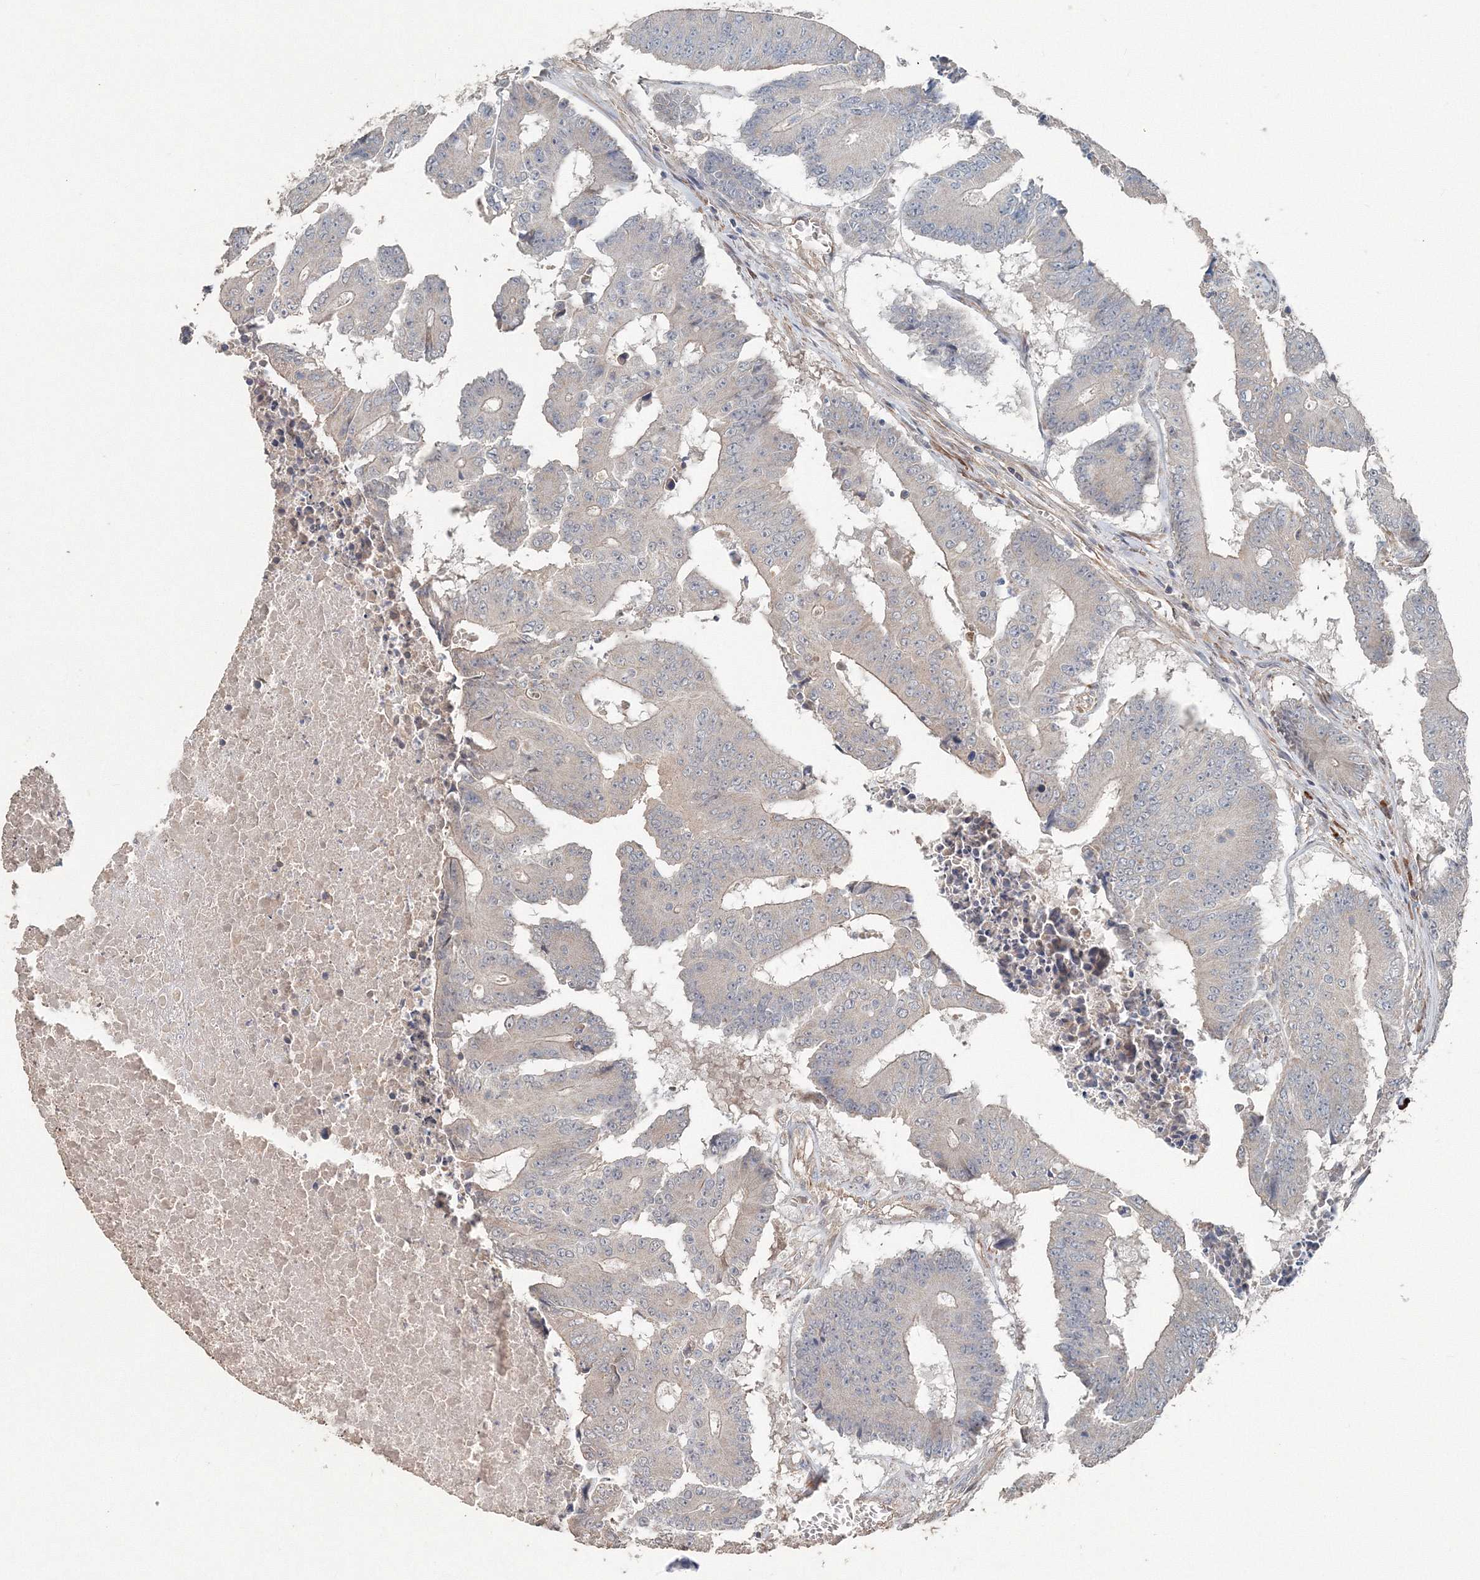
{"staining": {"intensity": "negative", "quantity": "none", "location": "none"}, "tissue": "colorectal cancer", "cell_type": "Tumor cells", "image_type": "cancer", "snomed": [{"axis": "morphology", "description": "Adenocarcinoma, NOS"}, {"axis": "topography", "description": "Colon"}], "caption": "Image shows no protein positivity in tumor cells of colorectal cancer tissue. (Immunohistochemistry, brightfield microscopy, high magnification).", "gene": "NALF2", "patient": {"sex": "male", "age": 87}}